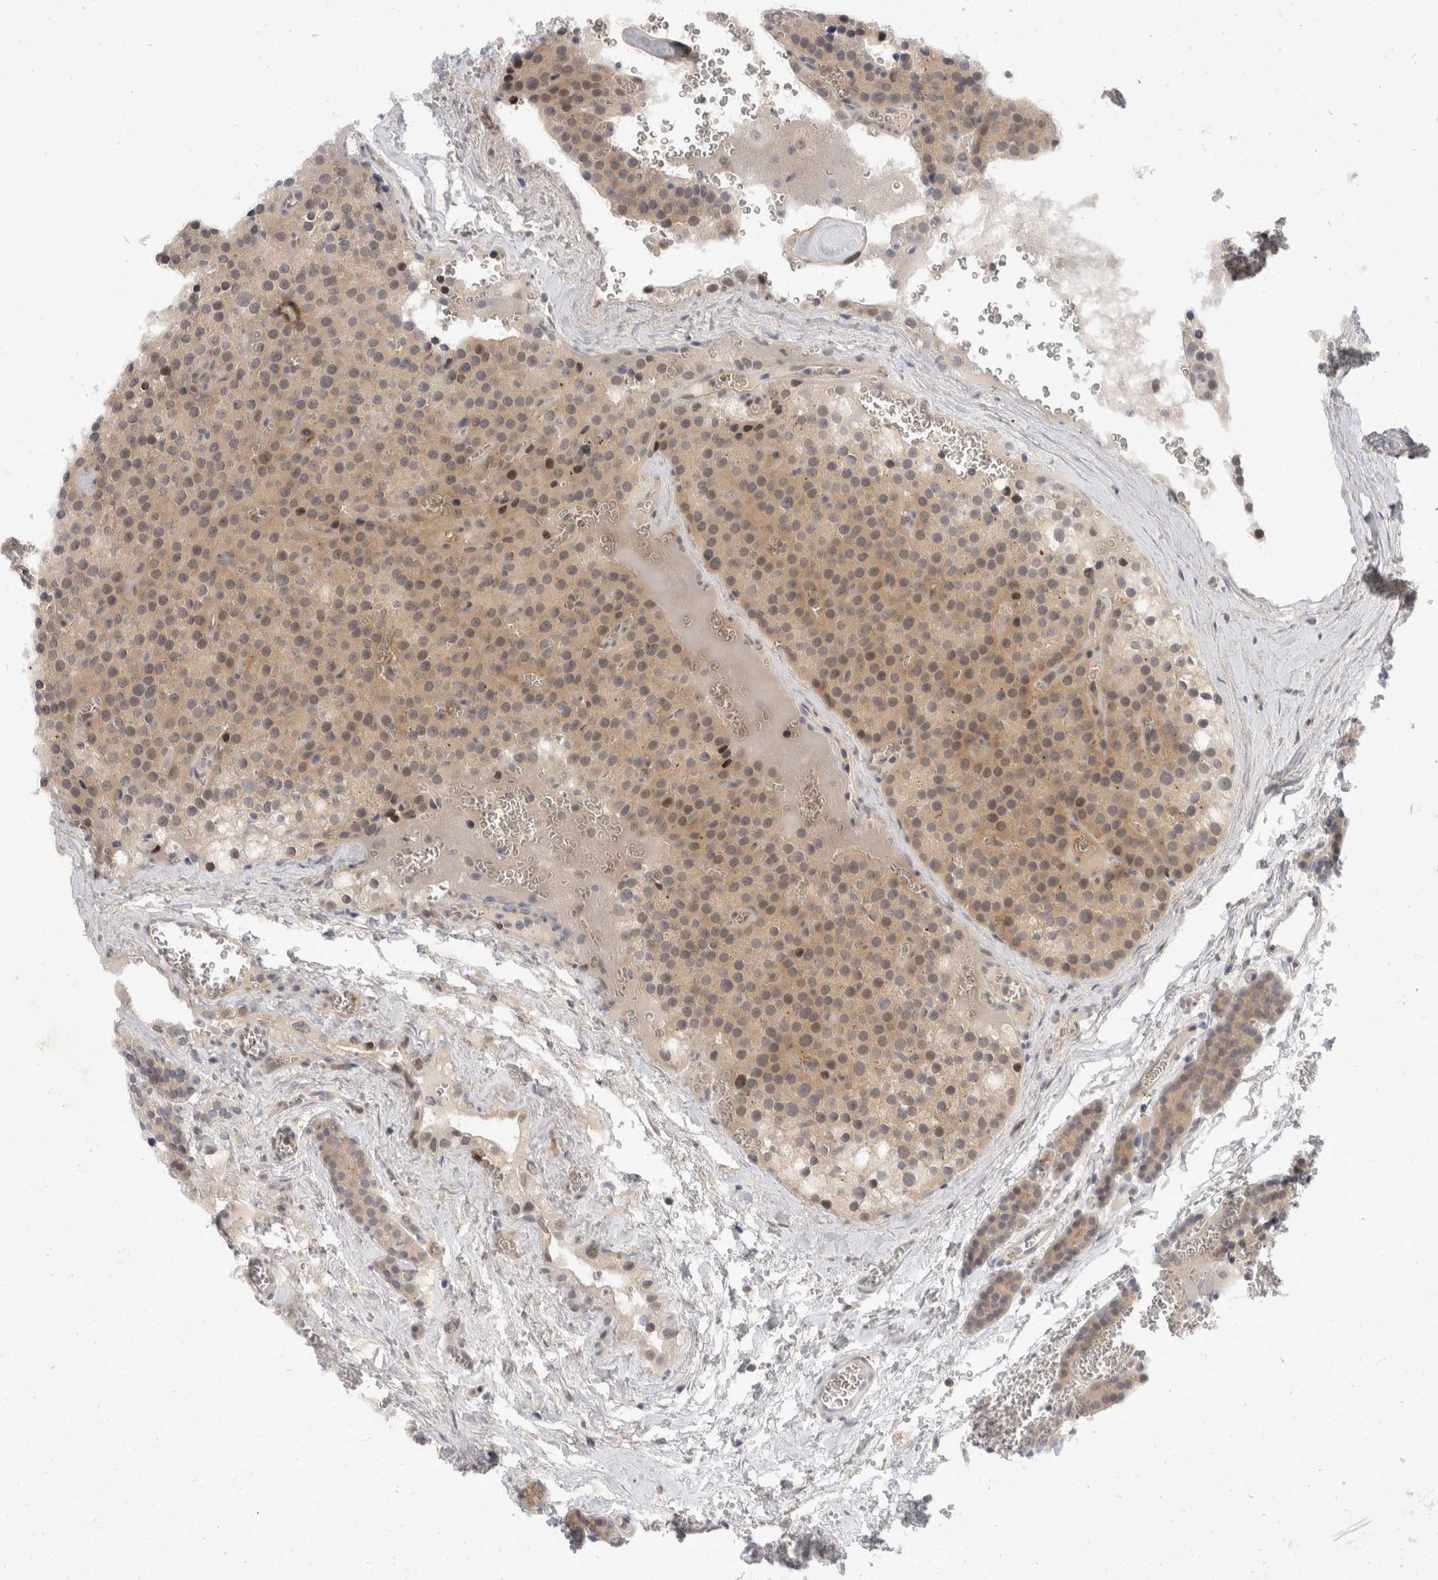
{"staining": {"intensity": "moderate", "quantity": "25%-75%", "location": "cytoplasmic/membranous,nuclear"}, "tissue": "parathyroid gland", "cell_type": "Glandular cells", "image_type": "normal", "snomed": [{"axis": "morphology", "description": "Normal tissue, NOS"}, {"axis": "topography", "description": "Parathyroid gland"}], "caption": "Glandular cells show medium levels of moderate cytoplasmic/membranous,nuclear positivity in approximately 25%-75% of cells in unremarkable human parathyroid gland. The protein of interest is stained brown, and the nuclei are stained in blue (DAB IHC with brightfield microscopy, high magnification).", "gene": "TOM1L2", "patient": {"sex": "female", "age": 64}}